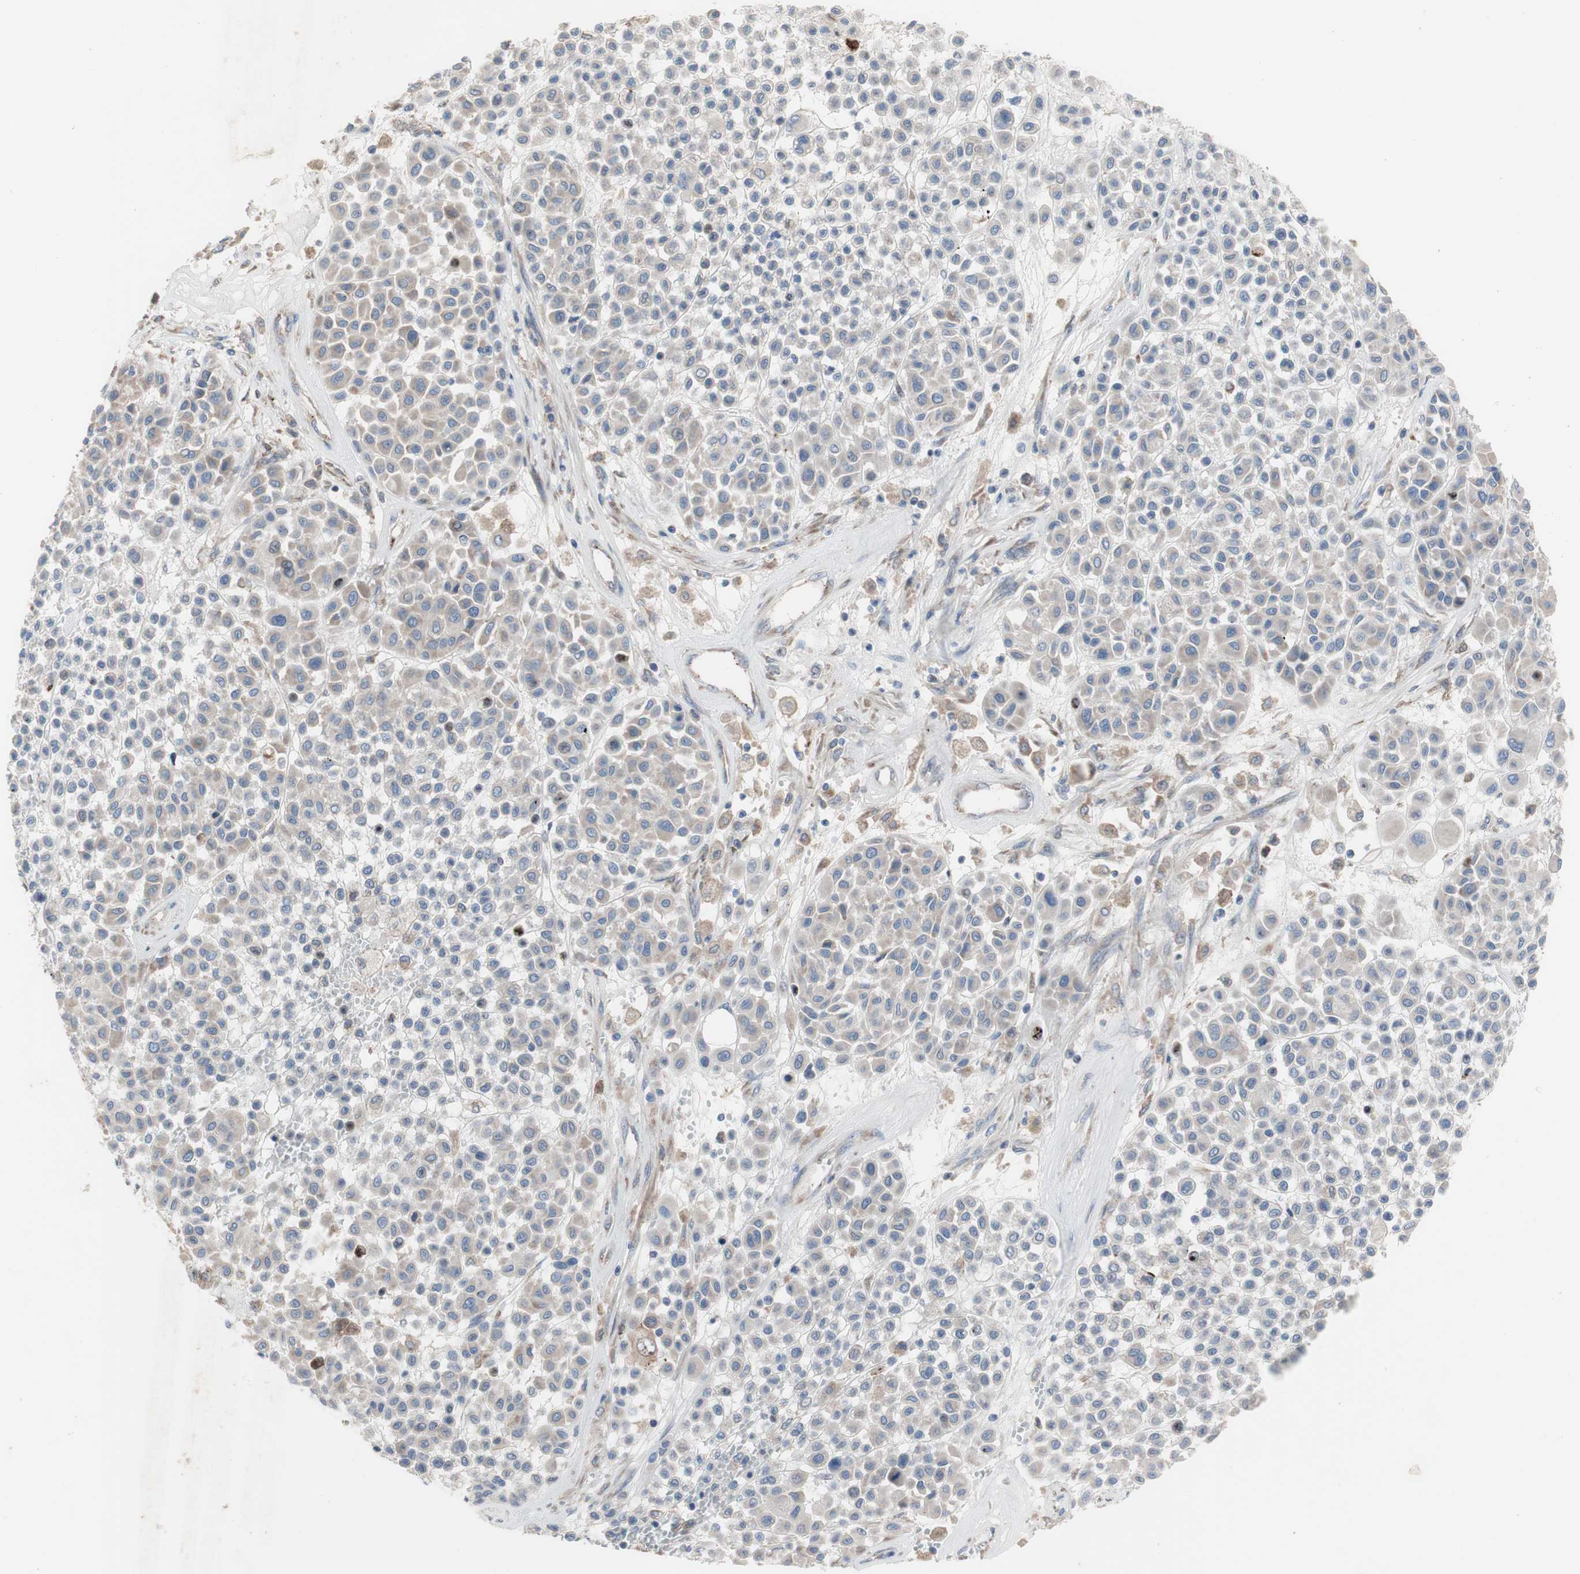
{"staining": {"intensity": "weak", "quantity": "25%-75%", "location": "cytoplasmic/membranous"}, "tissue": "melanoma", "cell_type": "Tumor cells", "image_type": "cancer", "snomed": [{"axis": "morphology", "description": "Malignant melanoma, Metastatic site"}, {"axis": "topography", "description": "Soft tissue"}], "caption": "Immunohistochemical staining of human malignant melanoma (metastatic site) demonstrates weak cytoplasmic/membranous protein expression in approximately 25%-75% of tumor cells. (Brightfield microscopy of DAB IHC at high magnification).", "gene": "TTC14", "patient": {"sex": "male", "age": 41}}